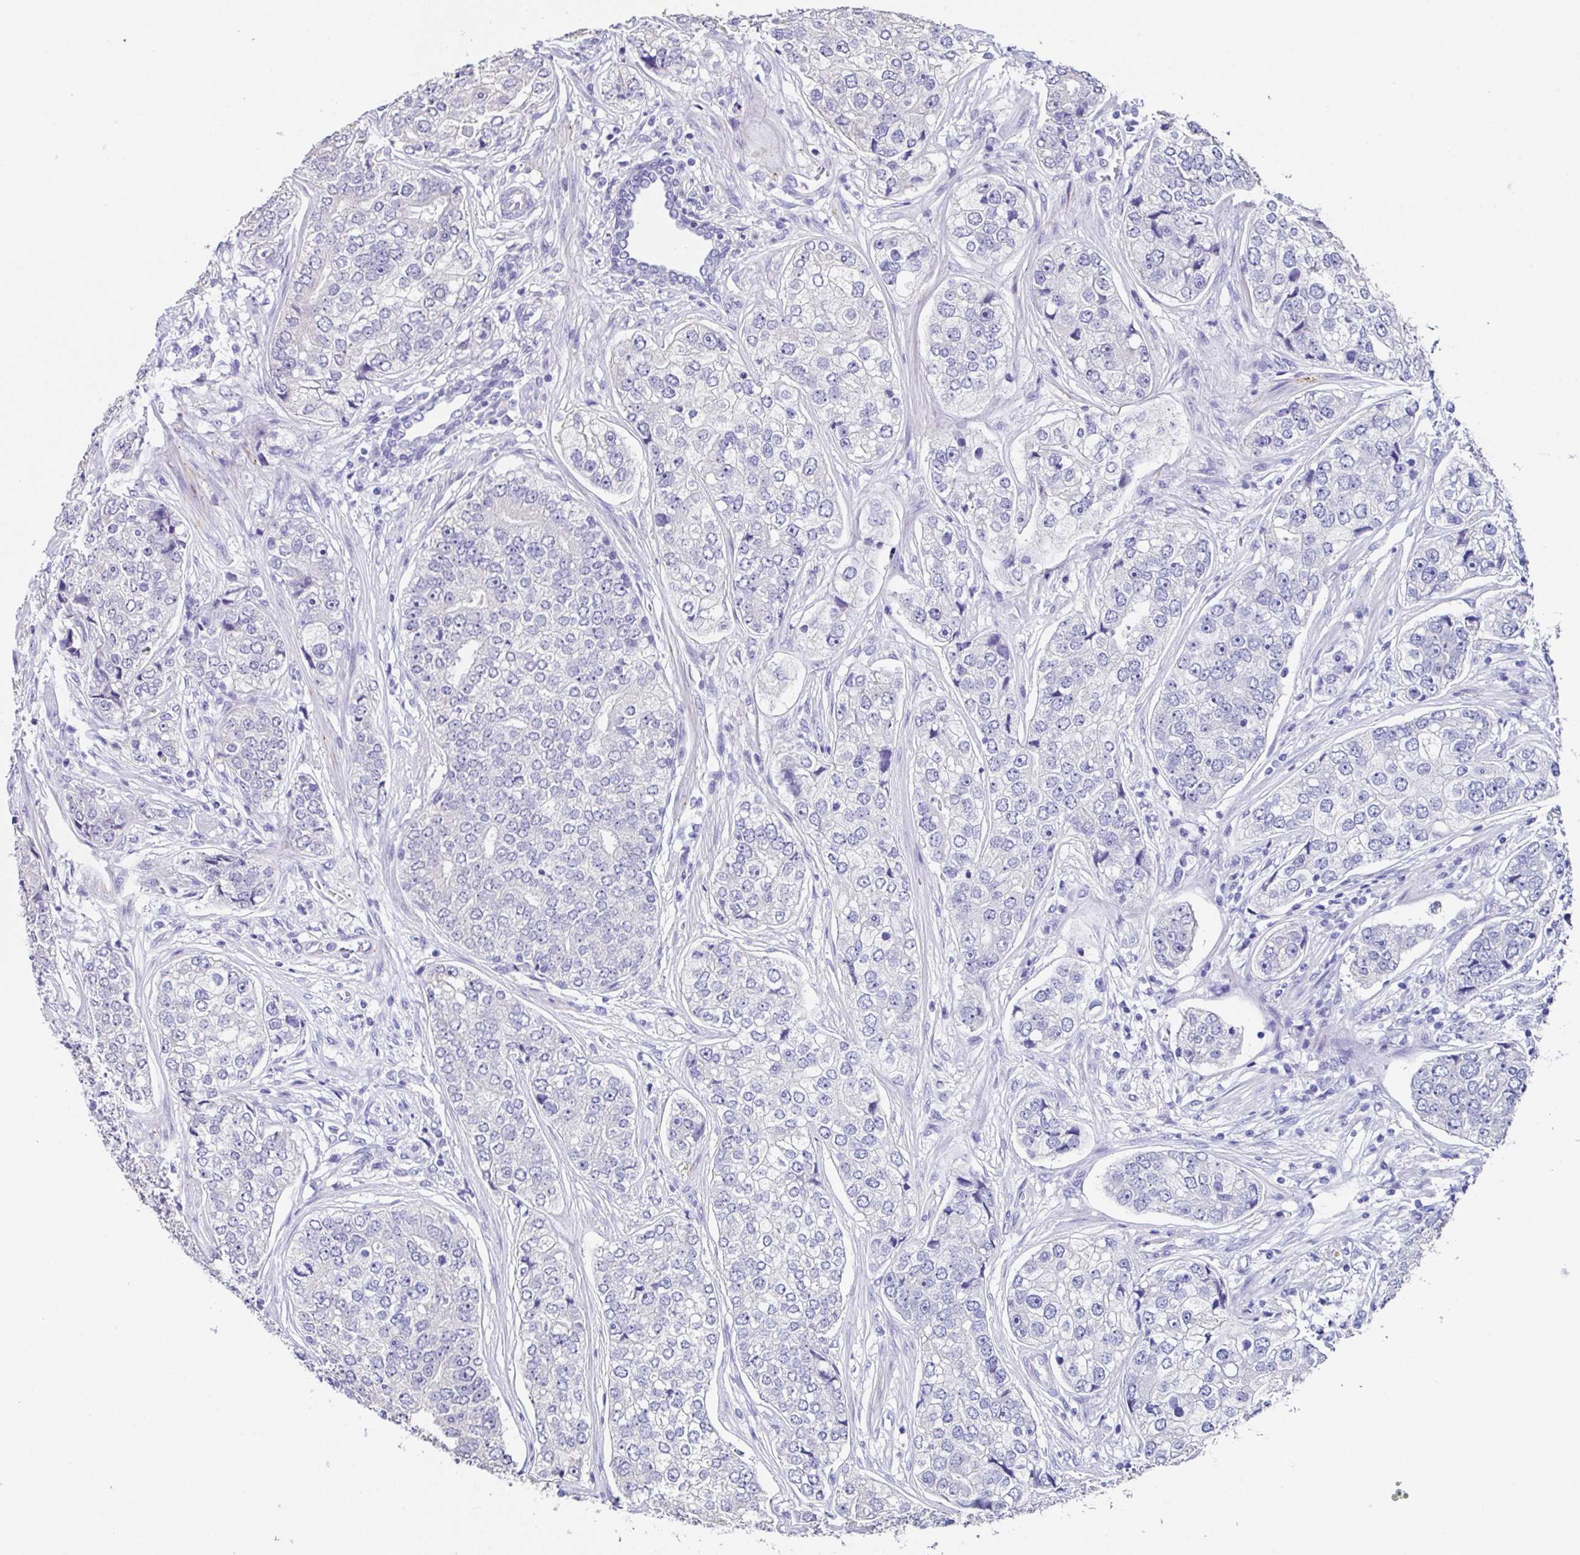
{"staining": {"intensity": "negative", "quantity": "none", "location": "none"}, "tissue": "prostate cancer", "cell_type": "Tumor cells", "image_type": "cancer", "snomed": [{"axis": "morphology", "description": "Adenocarcinoma, High grade"}, {"axis": "topography", "description": "Prostate"}], "caption": "Tumor cells show no significant positivity in prostate cancer. (DAB (3,3'-diaminobenzidine) IHC, high magnification).", "gene": "TMPRSS11E", "patient": {"sex": "male", "age": 60}}